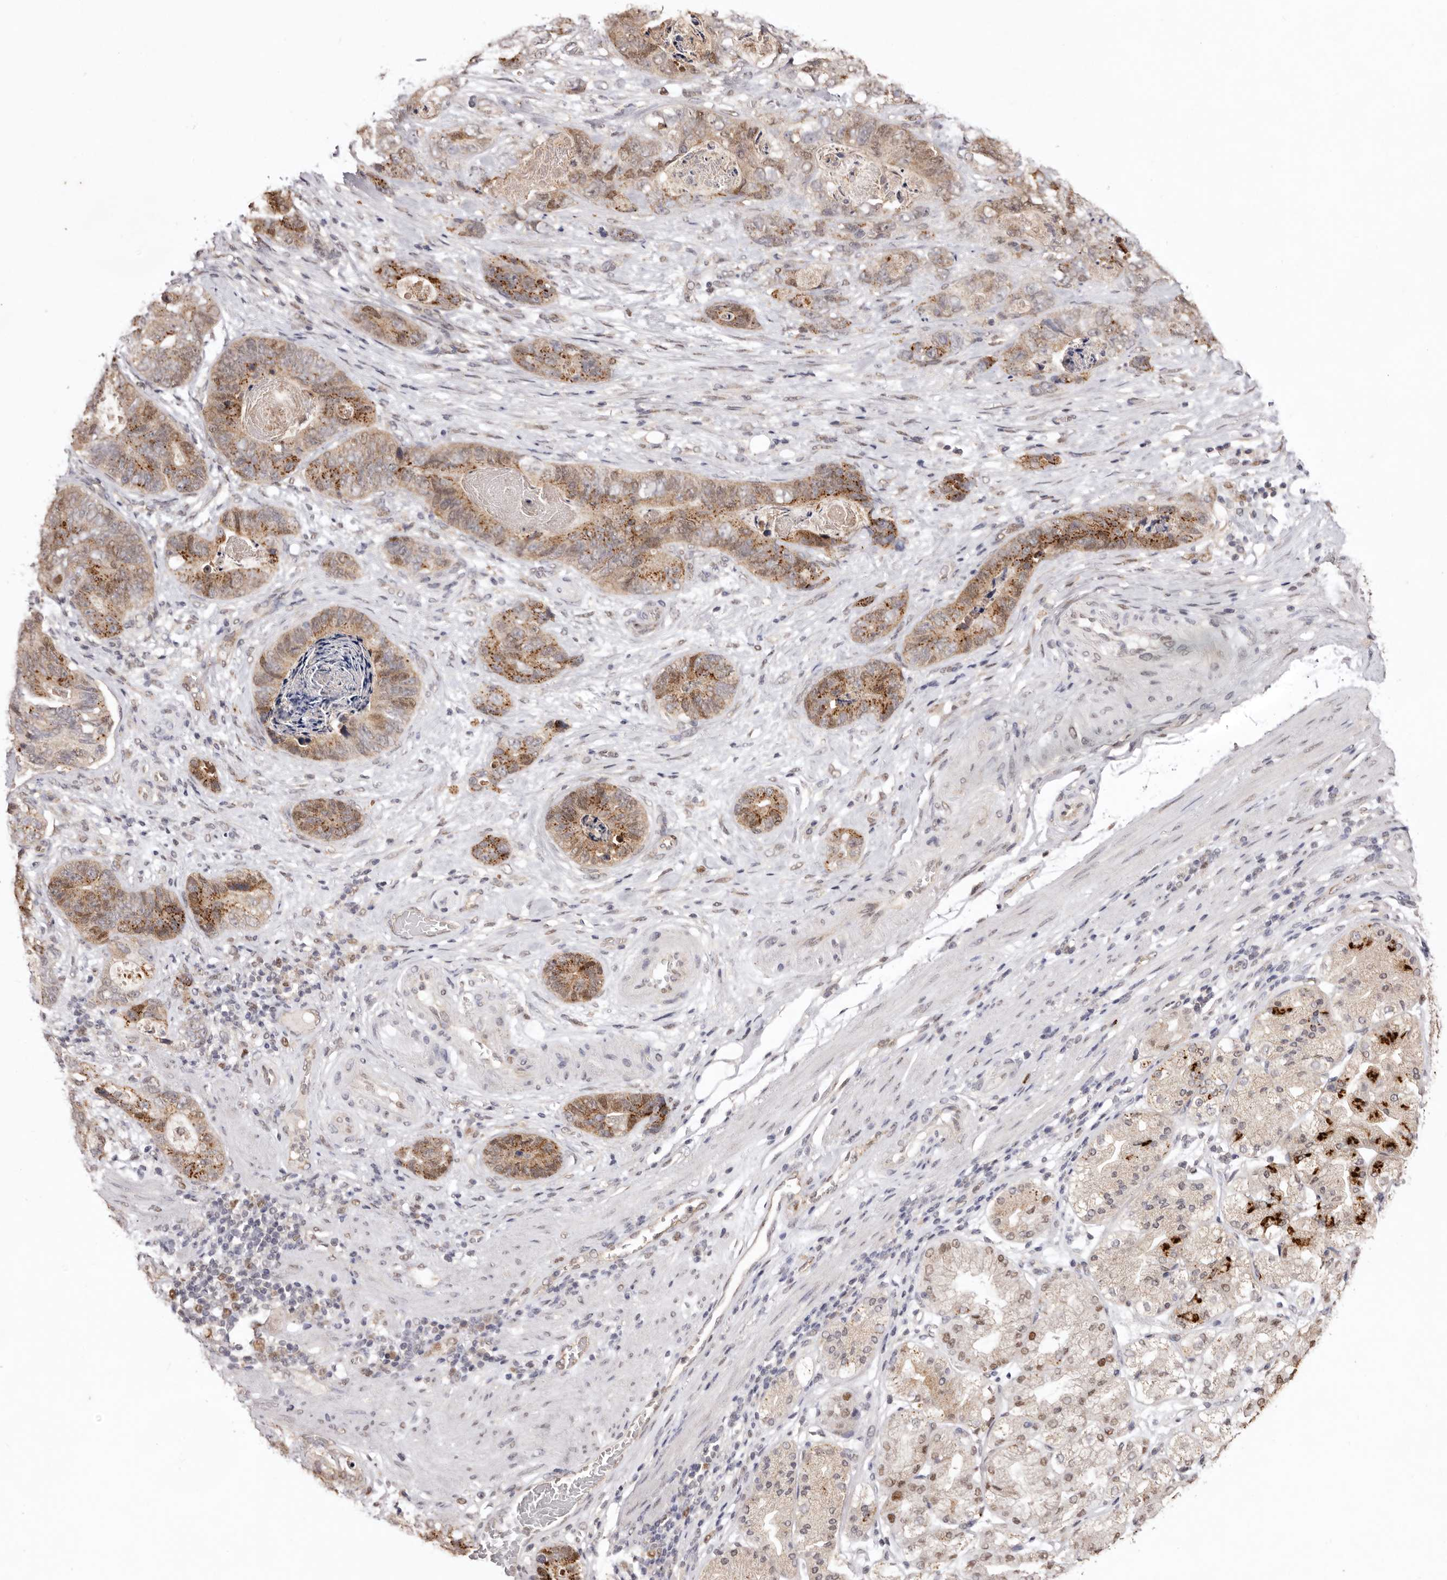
{"staining": {"intensity": "moderate", "quantity": "25%-75%", "location": "cytoplasmic/membranous,nuclear"}, "tissue": "stomach cancer", "cell_type": "Tumor cells", "image_type": "cancer", "snomed": [{"axis": "morphology", "description": "Normal tissue, NOS"}, {"axis": "morphology", "description": "Adenocarcinoma, NOS"}, {"axis": "topography", "description": "Stomach"}], "caption": "High-power microscopy captured an immunohistochemistry photomicrograph of stomach adenocarcinoma, revealing moderate cytoplasmic/membranous and nuclear staining in about 25%-75% of tumor cells. Immunohistochemistry stains the protein in brown and the nuclei are stained blue.", "gene": "NOTCH1", "patient": {"sex": "female", "age": 89}}